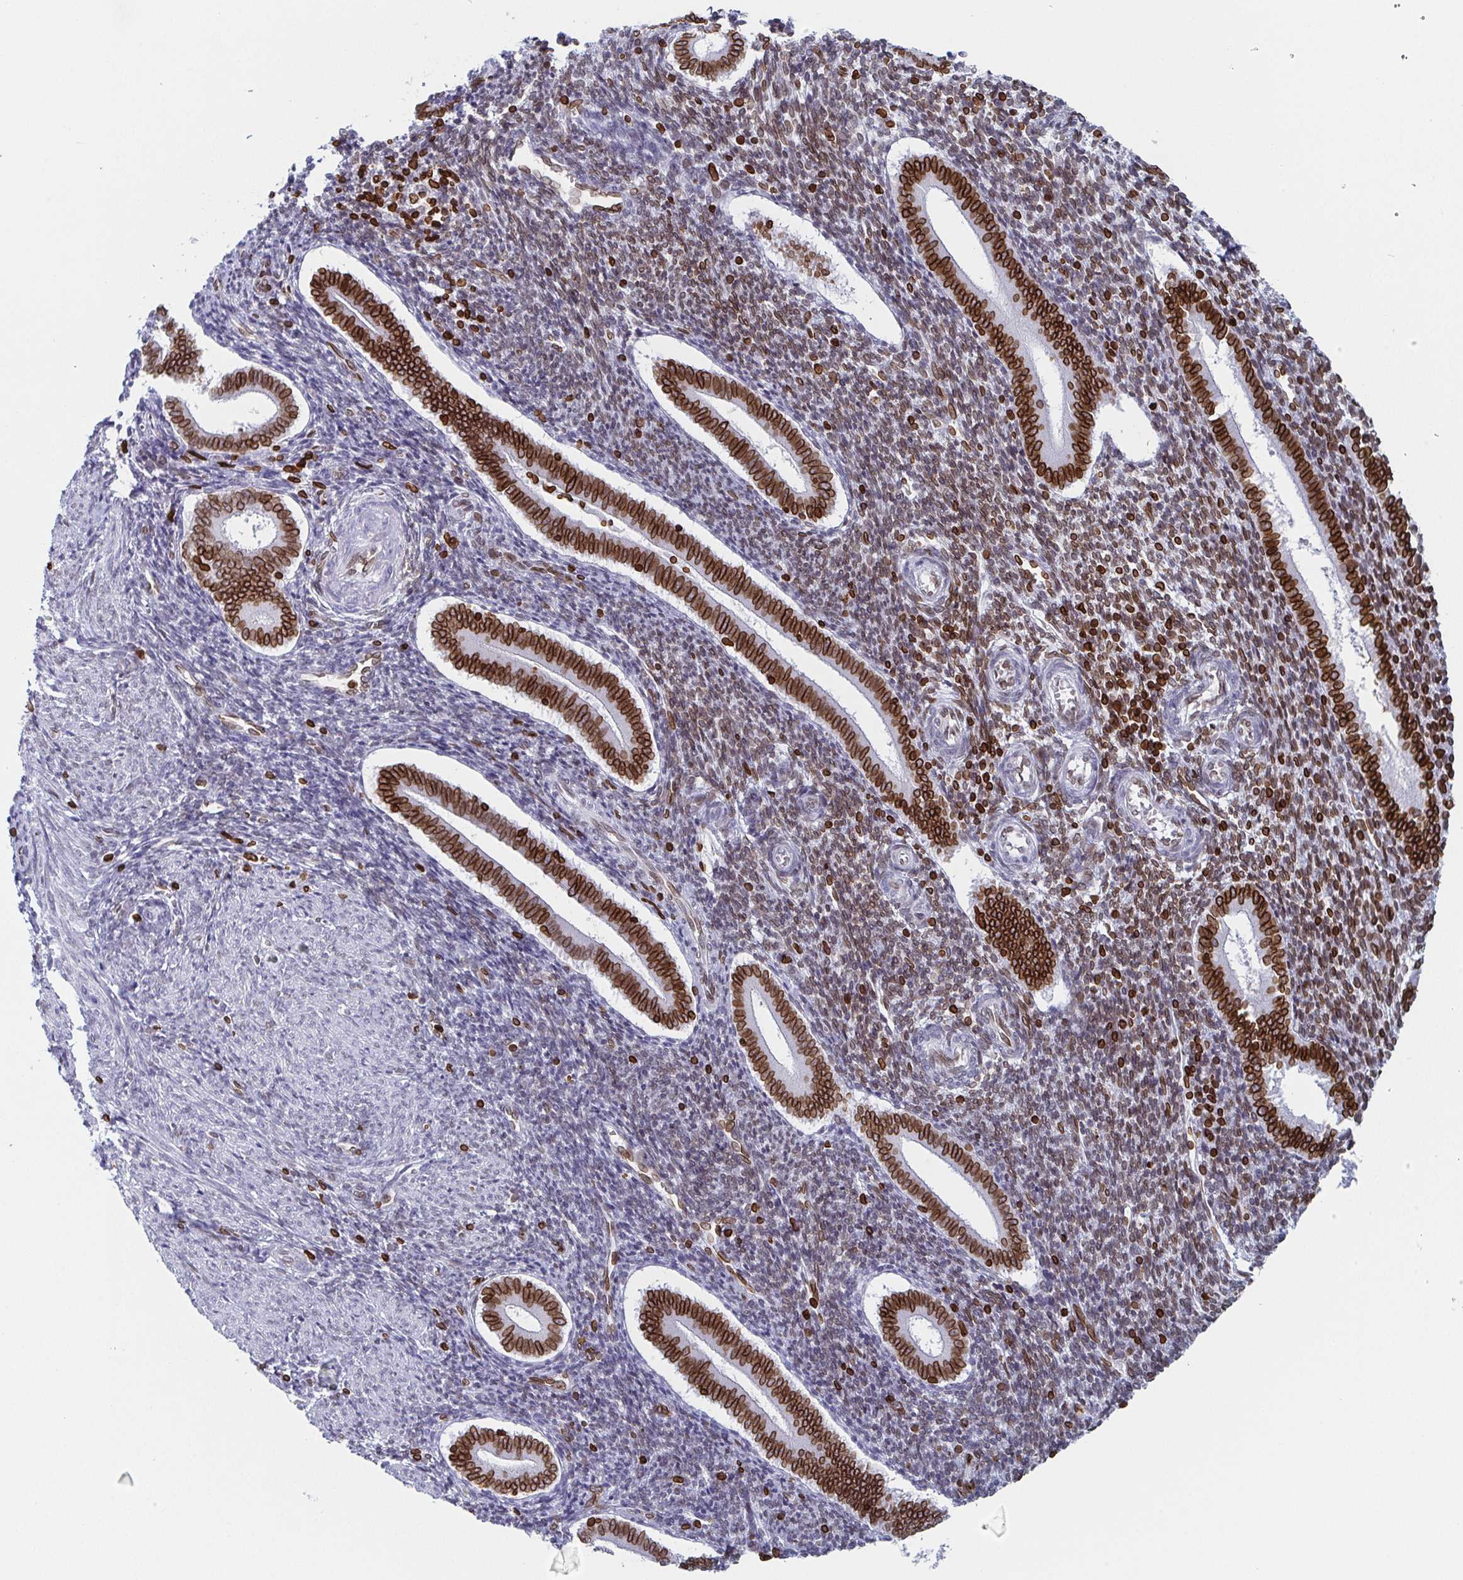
{"staining": {"intensity": "moderate", "quantity": "25%-75%", "location": "cytoplasmic/membranous,nuclear"}, "tissue": "endometrium", "cell_type": "Cells in endometrial stroma", "image_type": "normal", "snomed": [{"axis": "morphology", "description": "Normal tissue, NOS"}, {"axis": "topography", "description": "Endometrium"}], "caption": "Endometrium stained with DAB immunohistochemistry demonstrates medium levels of moderate cytoplasmic/membranous,nuclear positivity in about 25%-75% of cells in endometrial stroma. (Brightfield microscopy of DAB IHC at high magnification).", "gene": "BTBD7", "patient": {"sex": "female", "age": 25}}